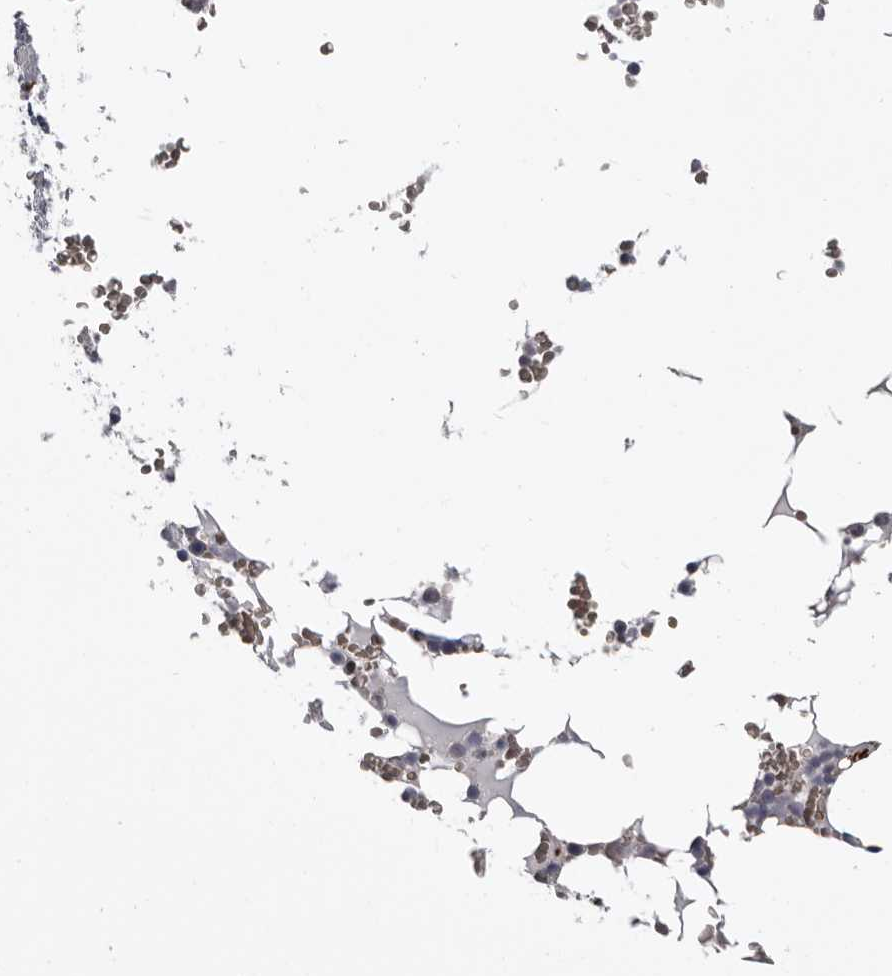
{"staining": {"intensity": "negative", "quantity": "none", "location": "none"}, "tissue": "bone marrow", "cell_type": "Hematopoietic cells", "image_type": "normal", "snomed": [{"axis": "morphology", "description": "Normal tissue, NOS"}, {"axis": "topography", "description": "Bone marrow"}], "caption": "This is a micrograph of immunohistochemistry staining of normal bone marrow, which shows no expression in hematopoietic cells.", "gene": "ADGRL4", "patient": {"sex": "male", "age": 58}}